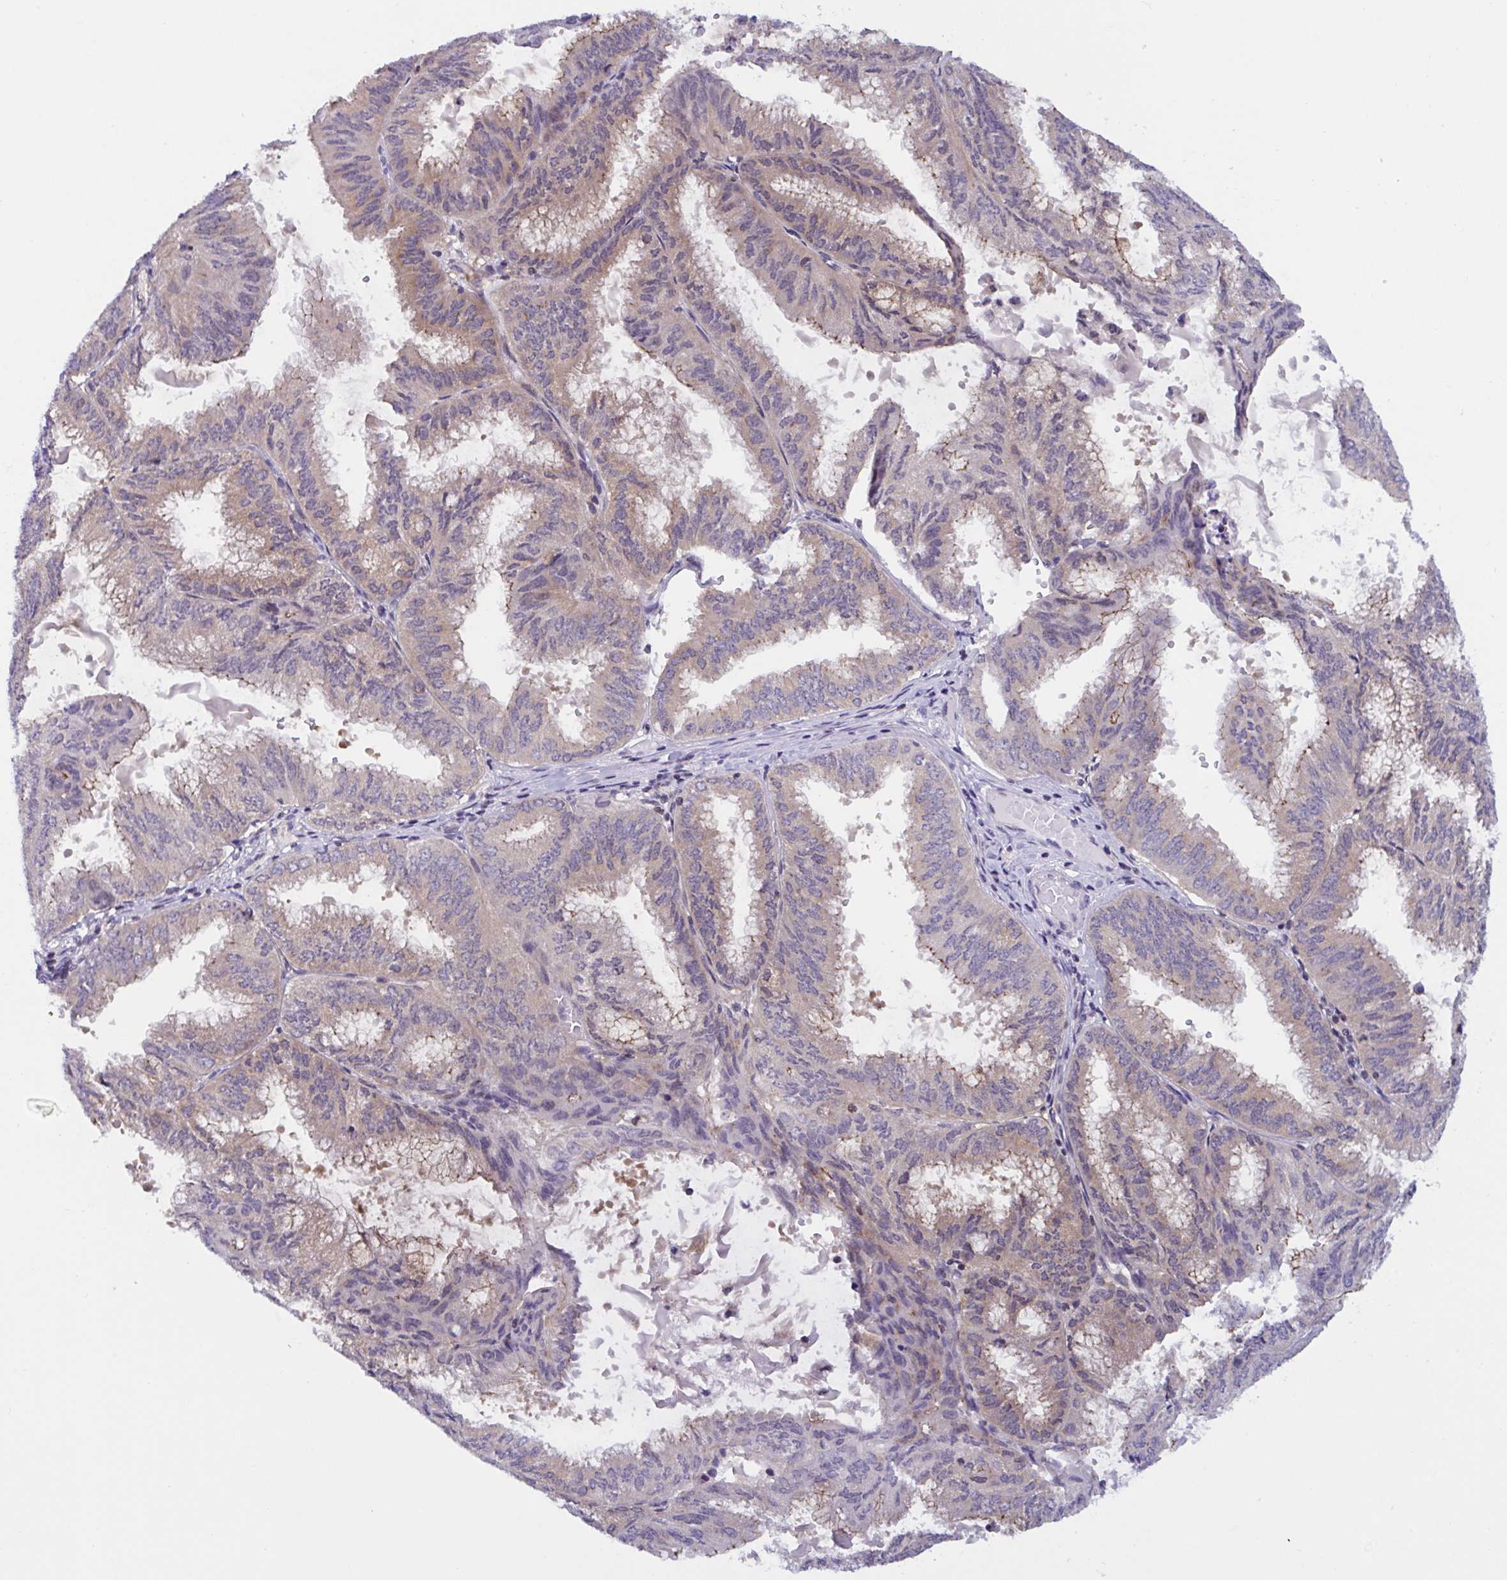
{"staining": {"intensity": "weak", "quantity": "25%-75%", "location": "cytoplasmic/membranous"}, "tissue": "endometrial cancer", "cell_type": "Tumor cells", "image_type": "cancer", "snomed": [{"axis": "morphology", "description": "Adenocarcinoma, NOS"}, {"axis": "topography", "description": "Endometrium"}], "caption": "IHC histopathology image of human adenocarcinoma (endometrial) stained for a protein (brown), which shows low levels of weak cytoplasmic/membranous staining in approximately 25%-75% of tumor cells.", "gene": "SNX11", "patient": {"sex": "female", "age": 49}}